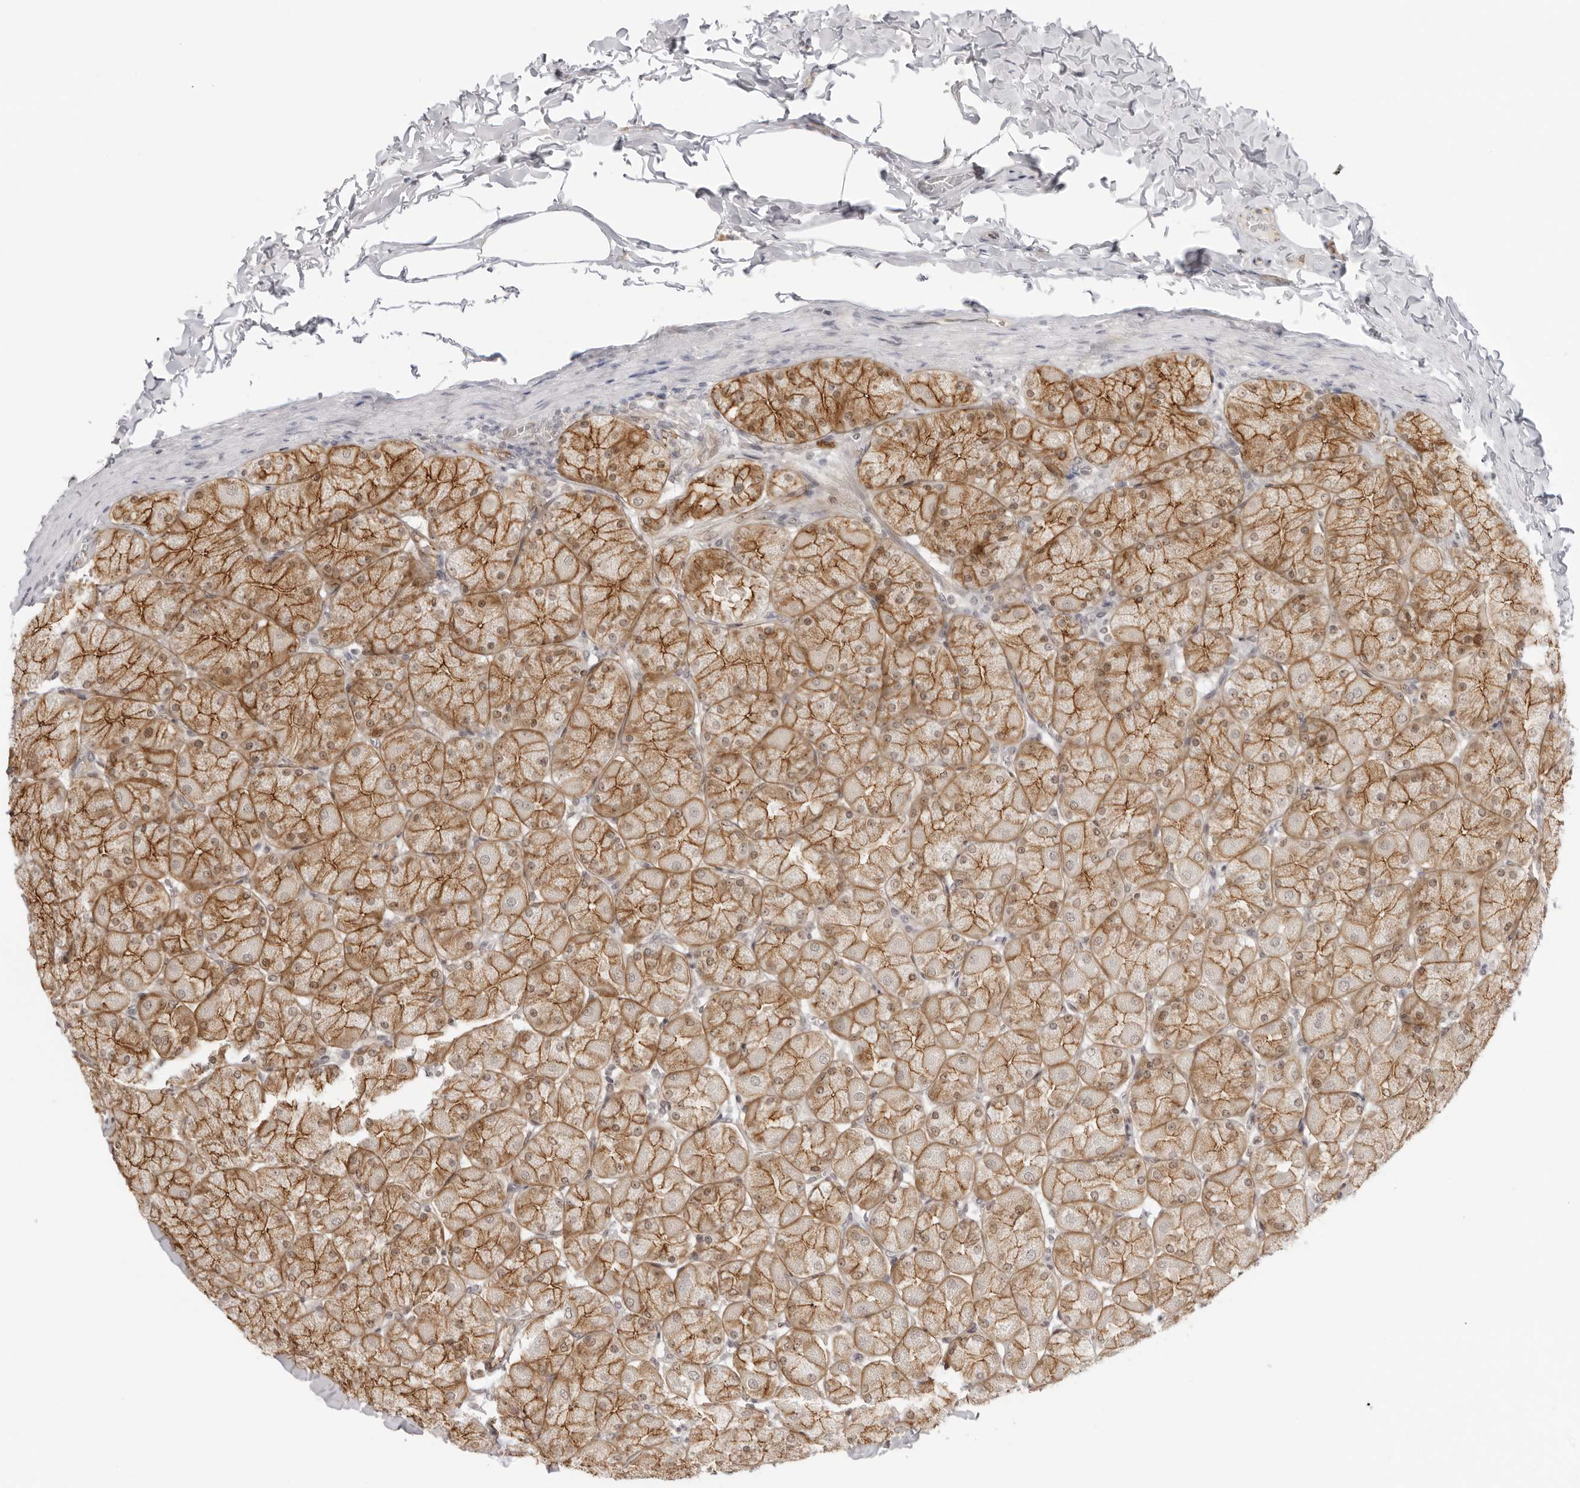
{"staining": {"intensity": "moderate", "quantity": ">75%", "location": "cytoplasmic/membranous,nuclear"}, "tissue": "stomach", "cell_type": "Glandular cells", "image_type": "normal", "snomed": [{"axis": "morphology", "description": "Normal tissue, NOS"}, {"axis": "topography", "description": "Stomach, upper"}], "caption": "A brown stain highlights moderate cytoplasmic/membranous,nuclear staining of a protein in glandular cells of benign stomach. The staining is performed using DAB brown chromogen to label protein expression. The nuclei are counter-stained blue using hematoxylin.", "gene": "TRAPPC3", "patient": {"sex": "female", "age": 56}}